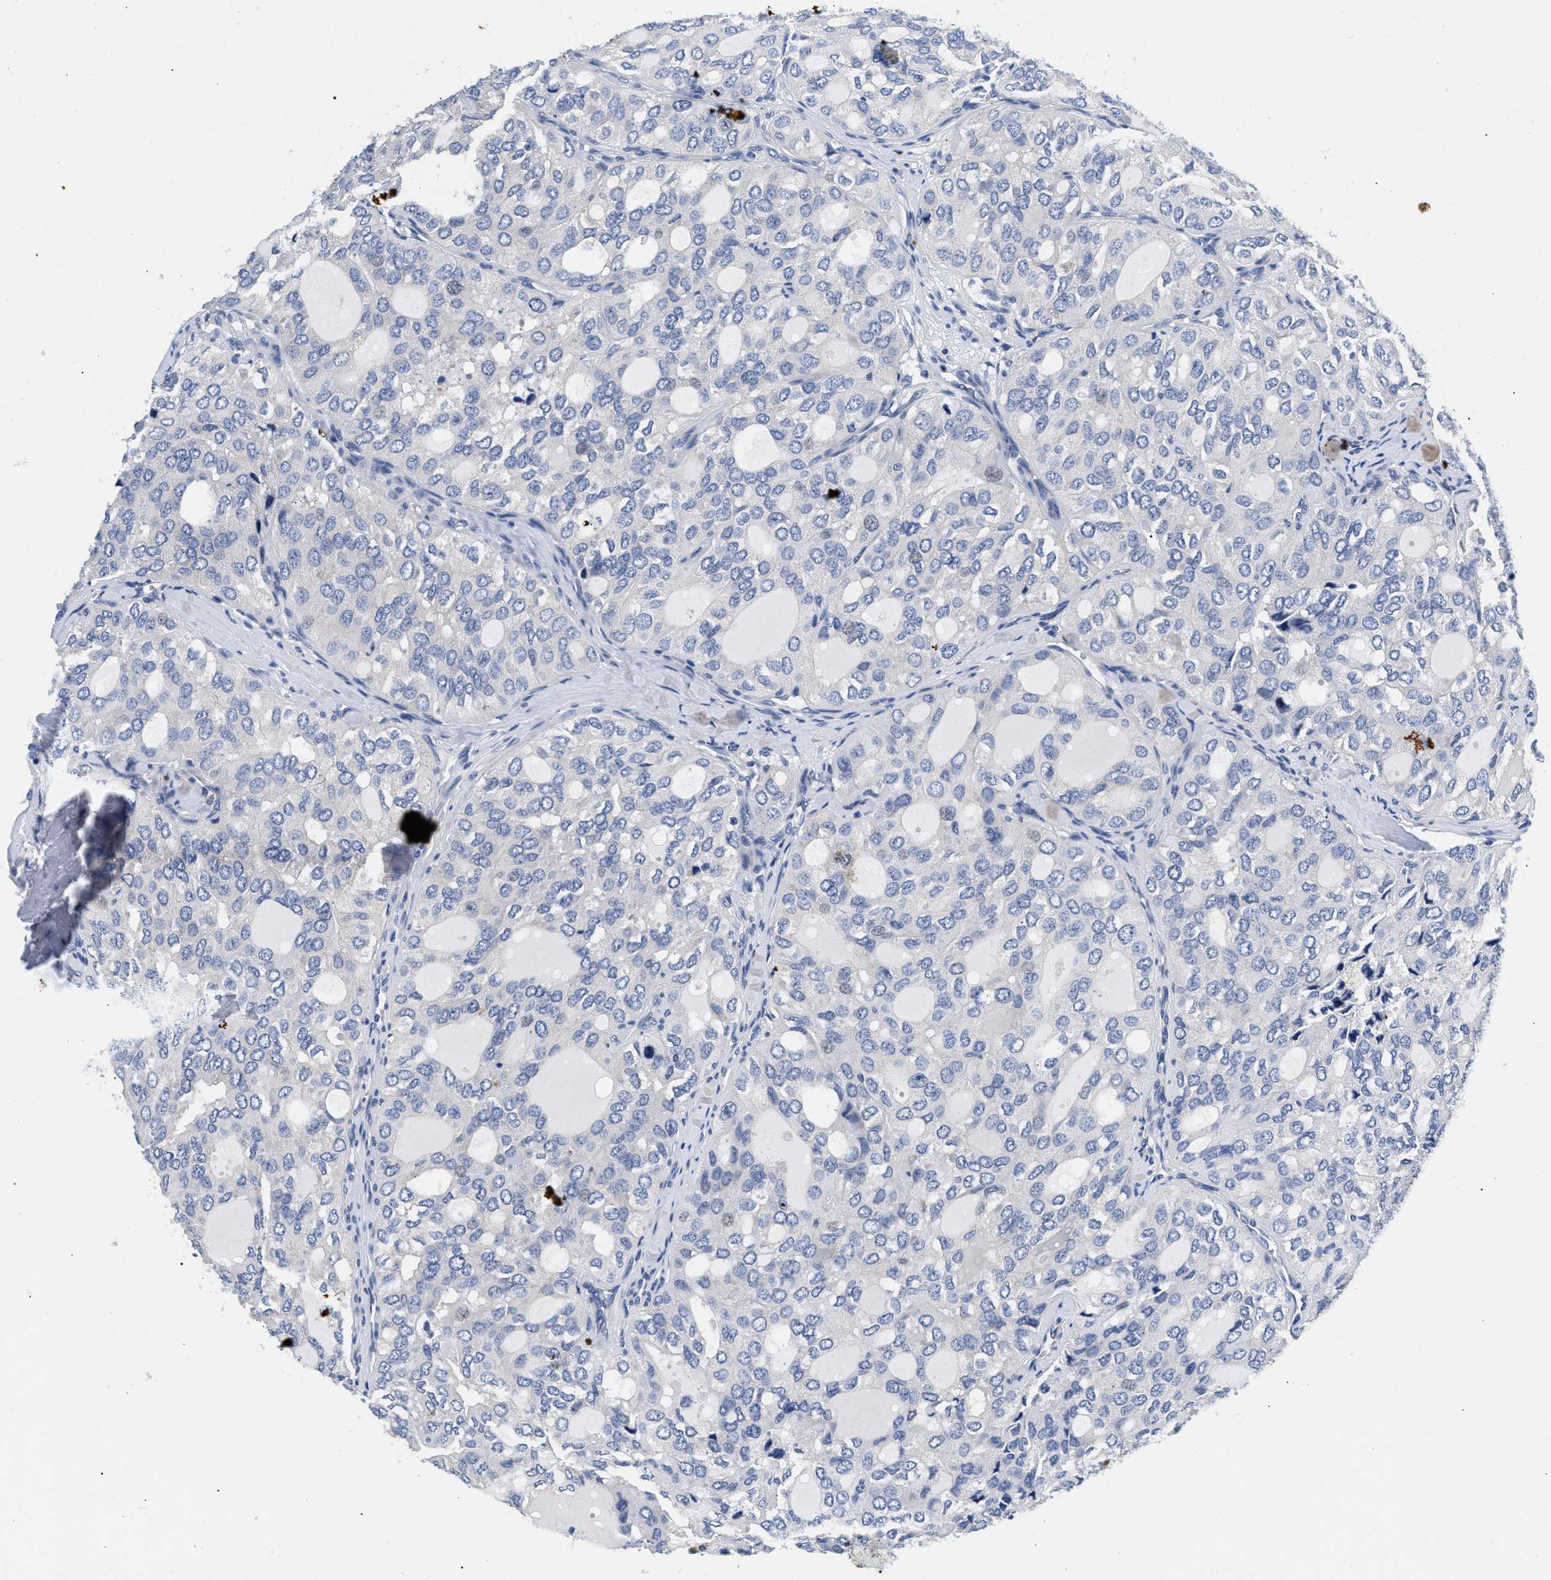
{"staining": {"intensity": "negative", "quantity": "none", "location": "none"}, "tissue": "thyroid cancer", "cell_type": "Tumor cells", "image_type": "cancer", "snomed": [{"axis": "morphology", "description": "Follicular adenoma carcinoma, NOS"}, {"axis": "topography", "description": "Thyroid gland"}], "caption": "High magnification brightfield microscopy of thyroid follicular adenoma carcinoma stained with DAB (brown) and counterstained with hematoxylin (blue): tumor cells show no significant staining. The staining is performed using DAB (3,3'-diaminobenzidine) brown chromogen with nuclei counter-stained in using hematoxylin.", "gene": "P2RY4", "patient": {"sex": "male", "age": 75}}